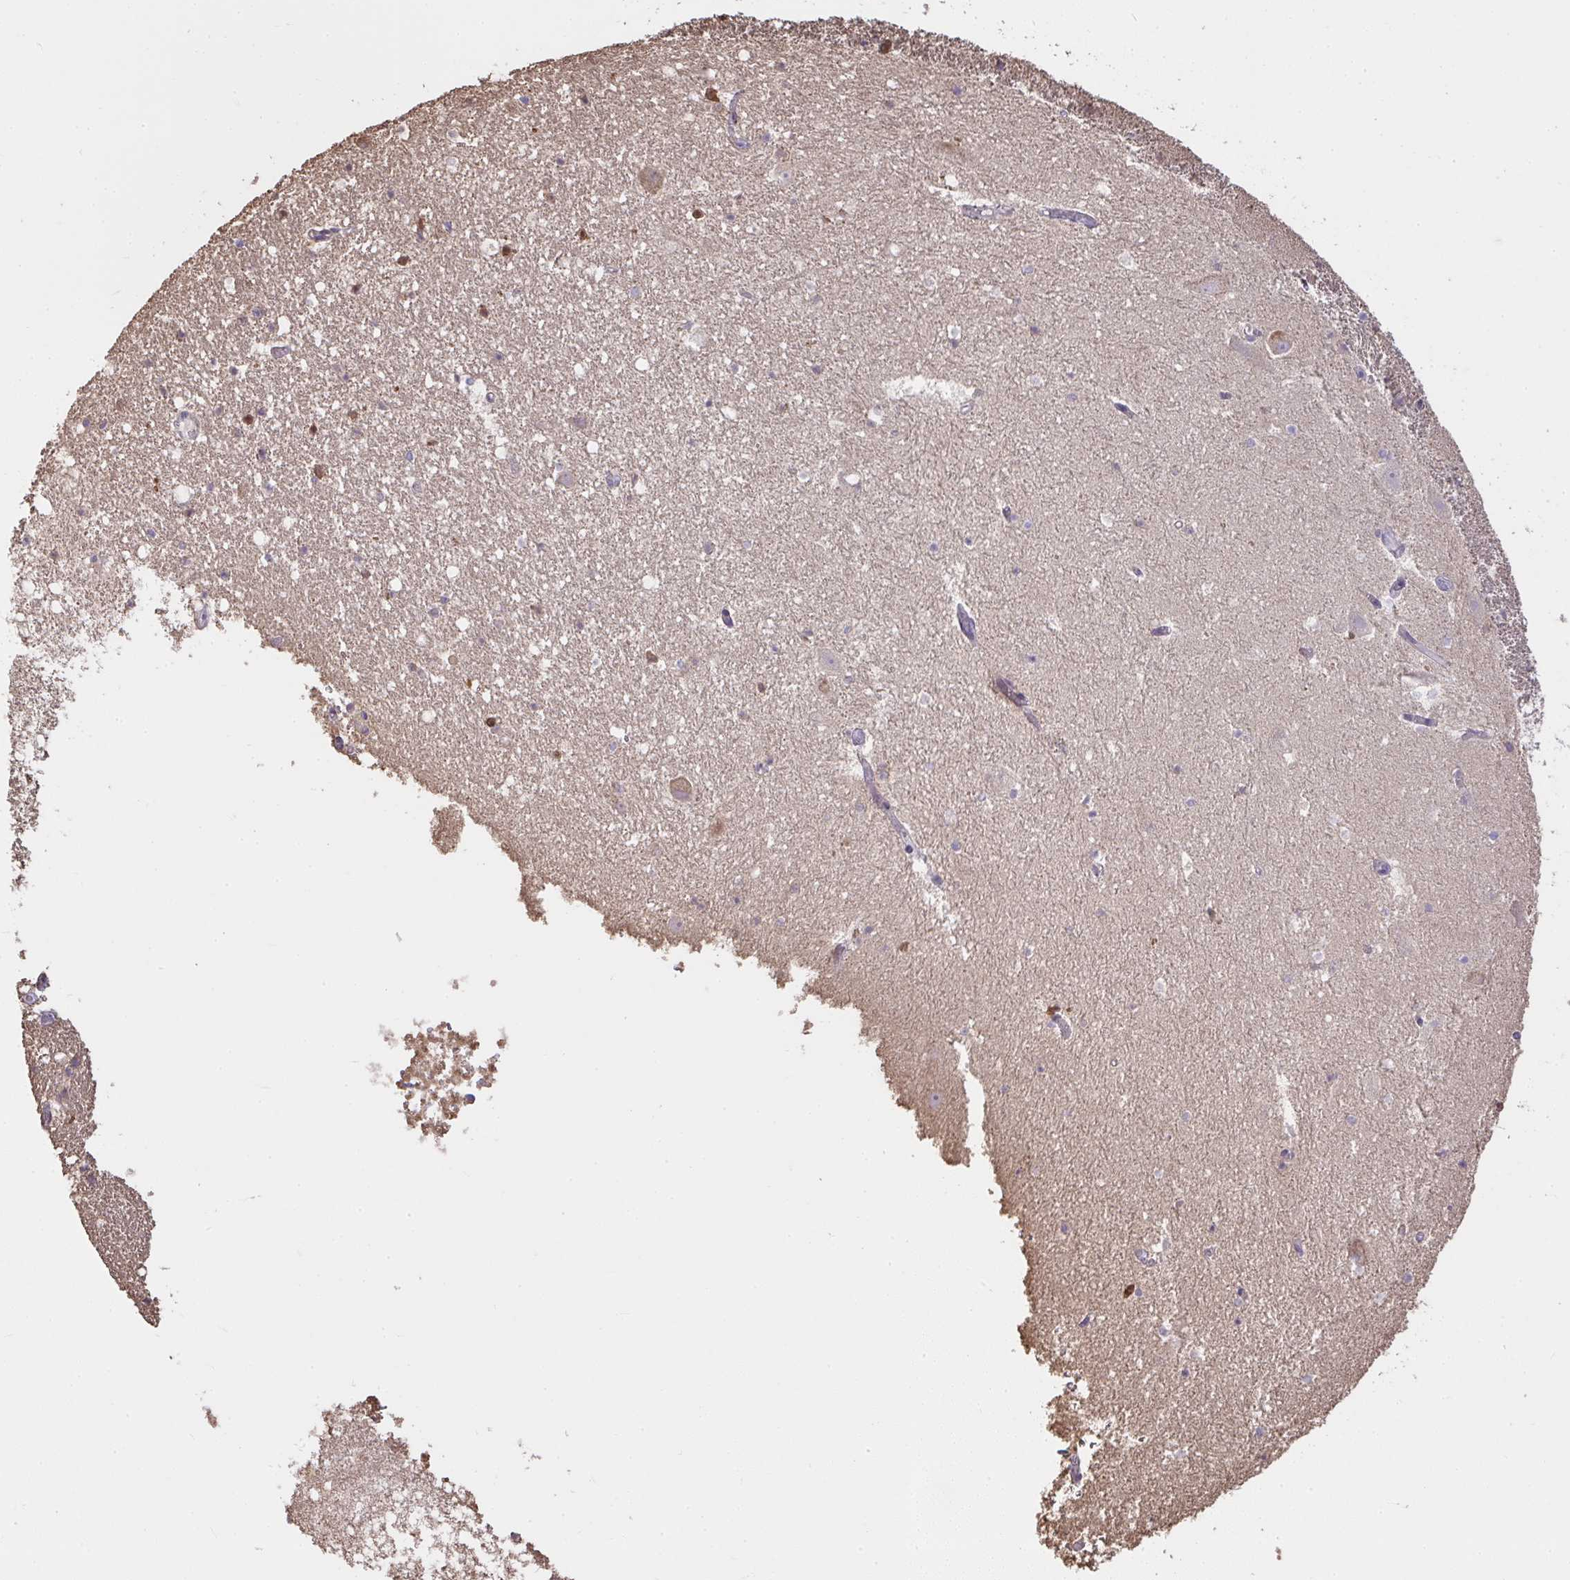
{"staining": {"intensity": "negative", "quantity": "none", "location": "none"}, "tissue": "hippocampus", "cell_type": "Glial cells", "image_type": "normal", "snomed": [{"axis": "morphology", "description": "Normal tissue, NOS"}, {"axis": "topography", "description": "Hippocampus"}], "caption": "Protein analysis of unremarkable hippocampus exhibits no significant positivity in glial cells.", "gene": "BRINP3", "patient": {"sex": "female", "age": 42}}